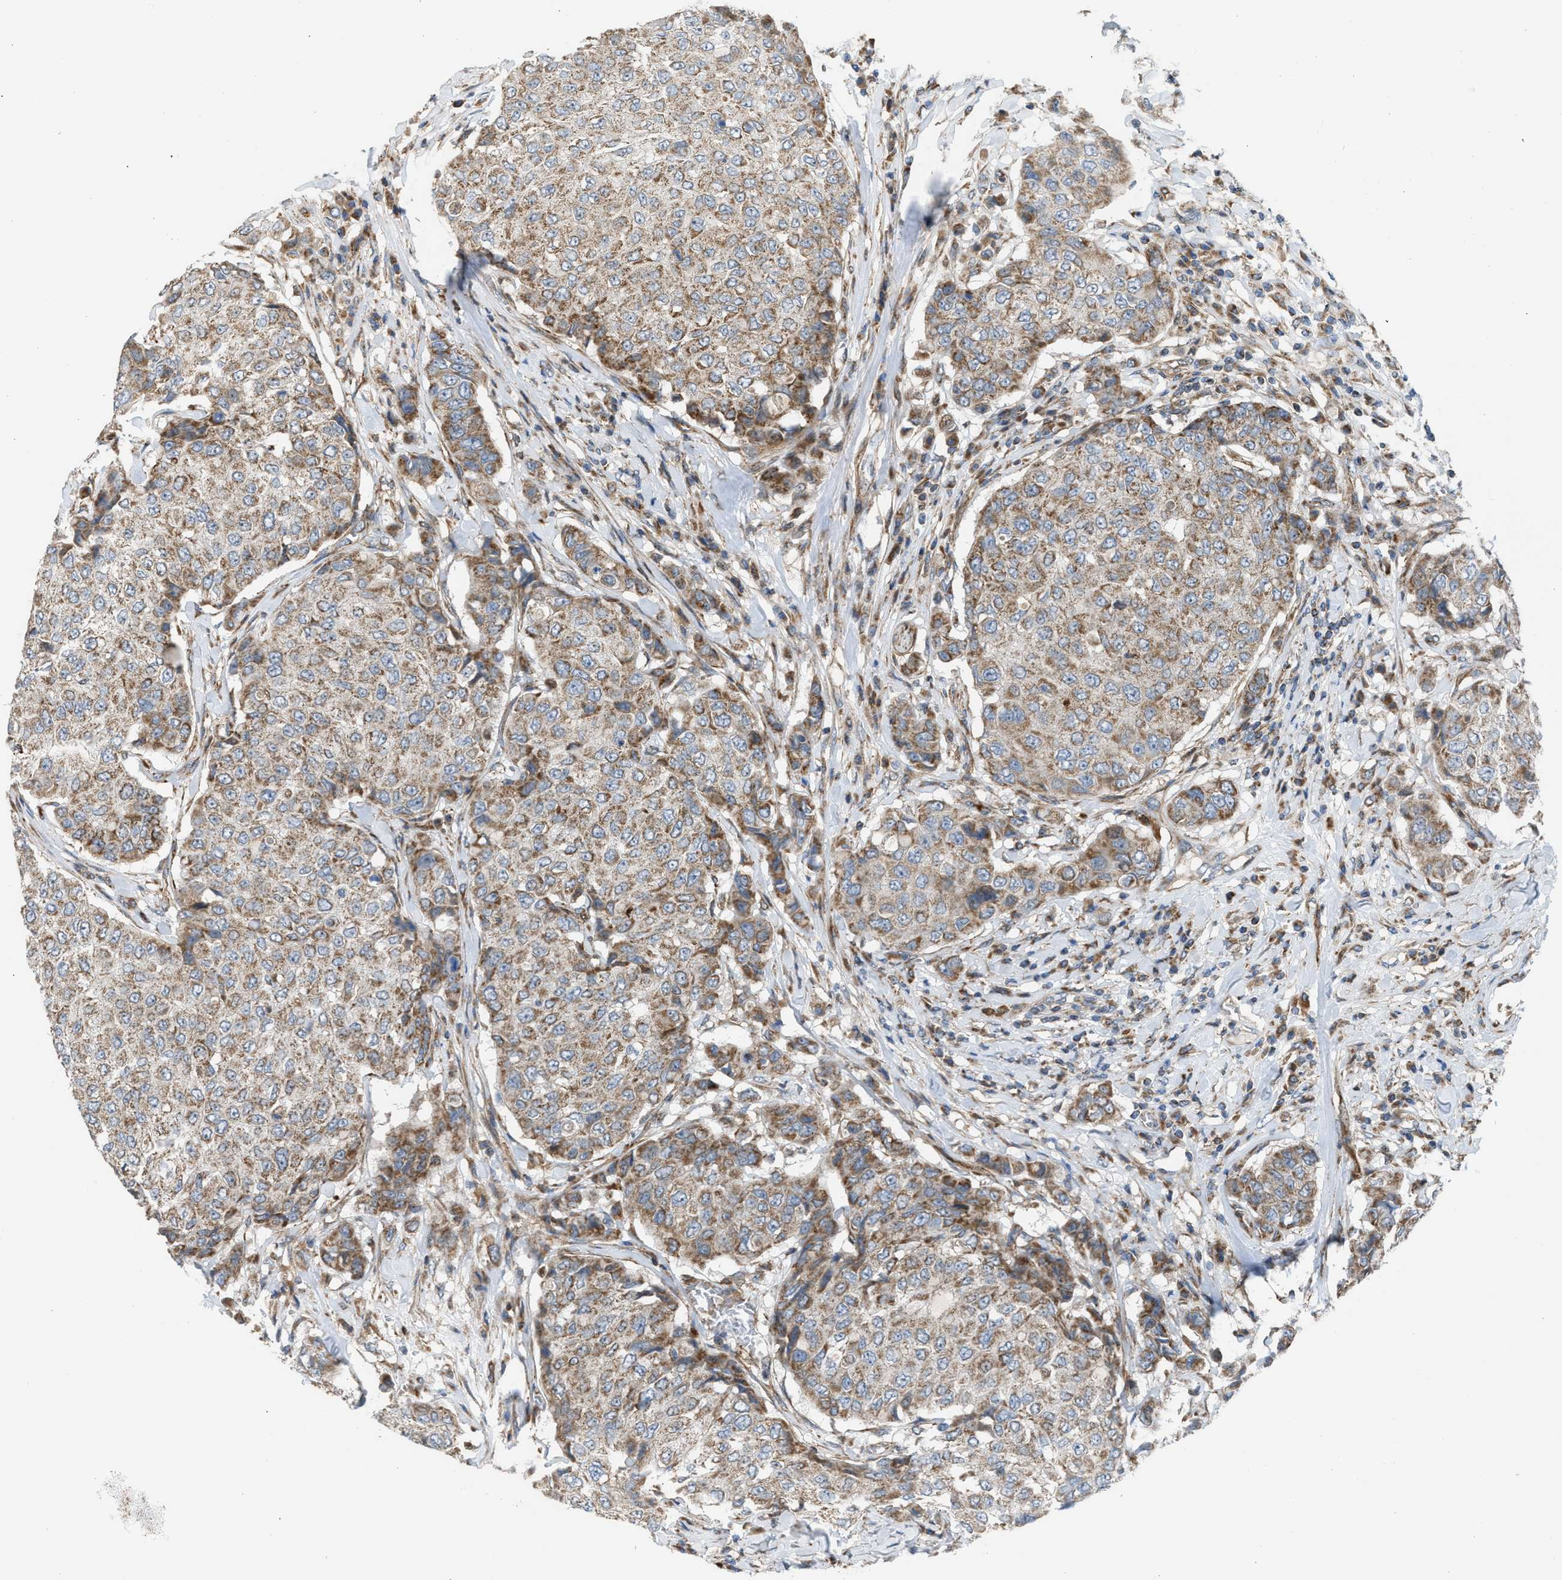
{"staining": {"intensity": "moderate", "quantity": ">75%", "location": "cytoplasmic/membranous"}, "tissue": "breast cancer", "cell_type": "Tumor cells", "image_type": "cancer", "snomed": [{"axis": "morphology", "description": "Duct carcinoma"}, {"axis": "topography", "description": "Breast"}], "caption": "Human breast cancer (intraductal carcinoma) stained with a brown dye displays moderate cytoplasmic/membranous positive expression in approximately >75% of tumor cells.", "gene": "SLC10A3", "patient": {"sex": "female", "age": 27}}